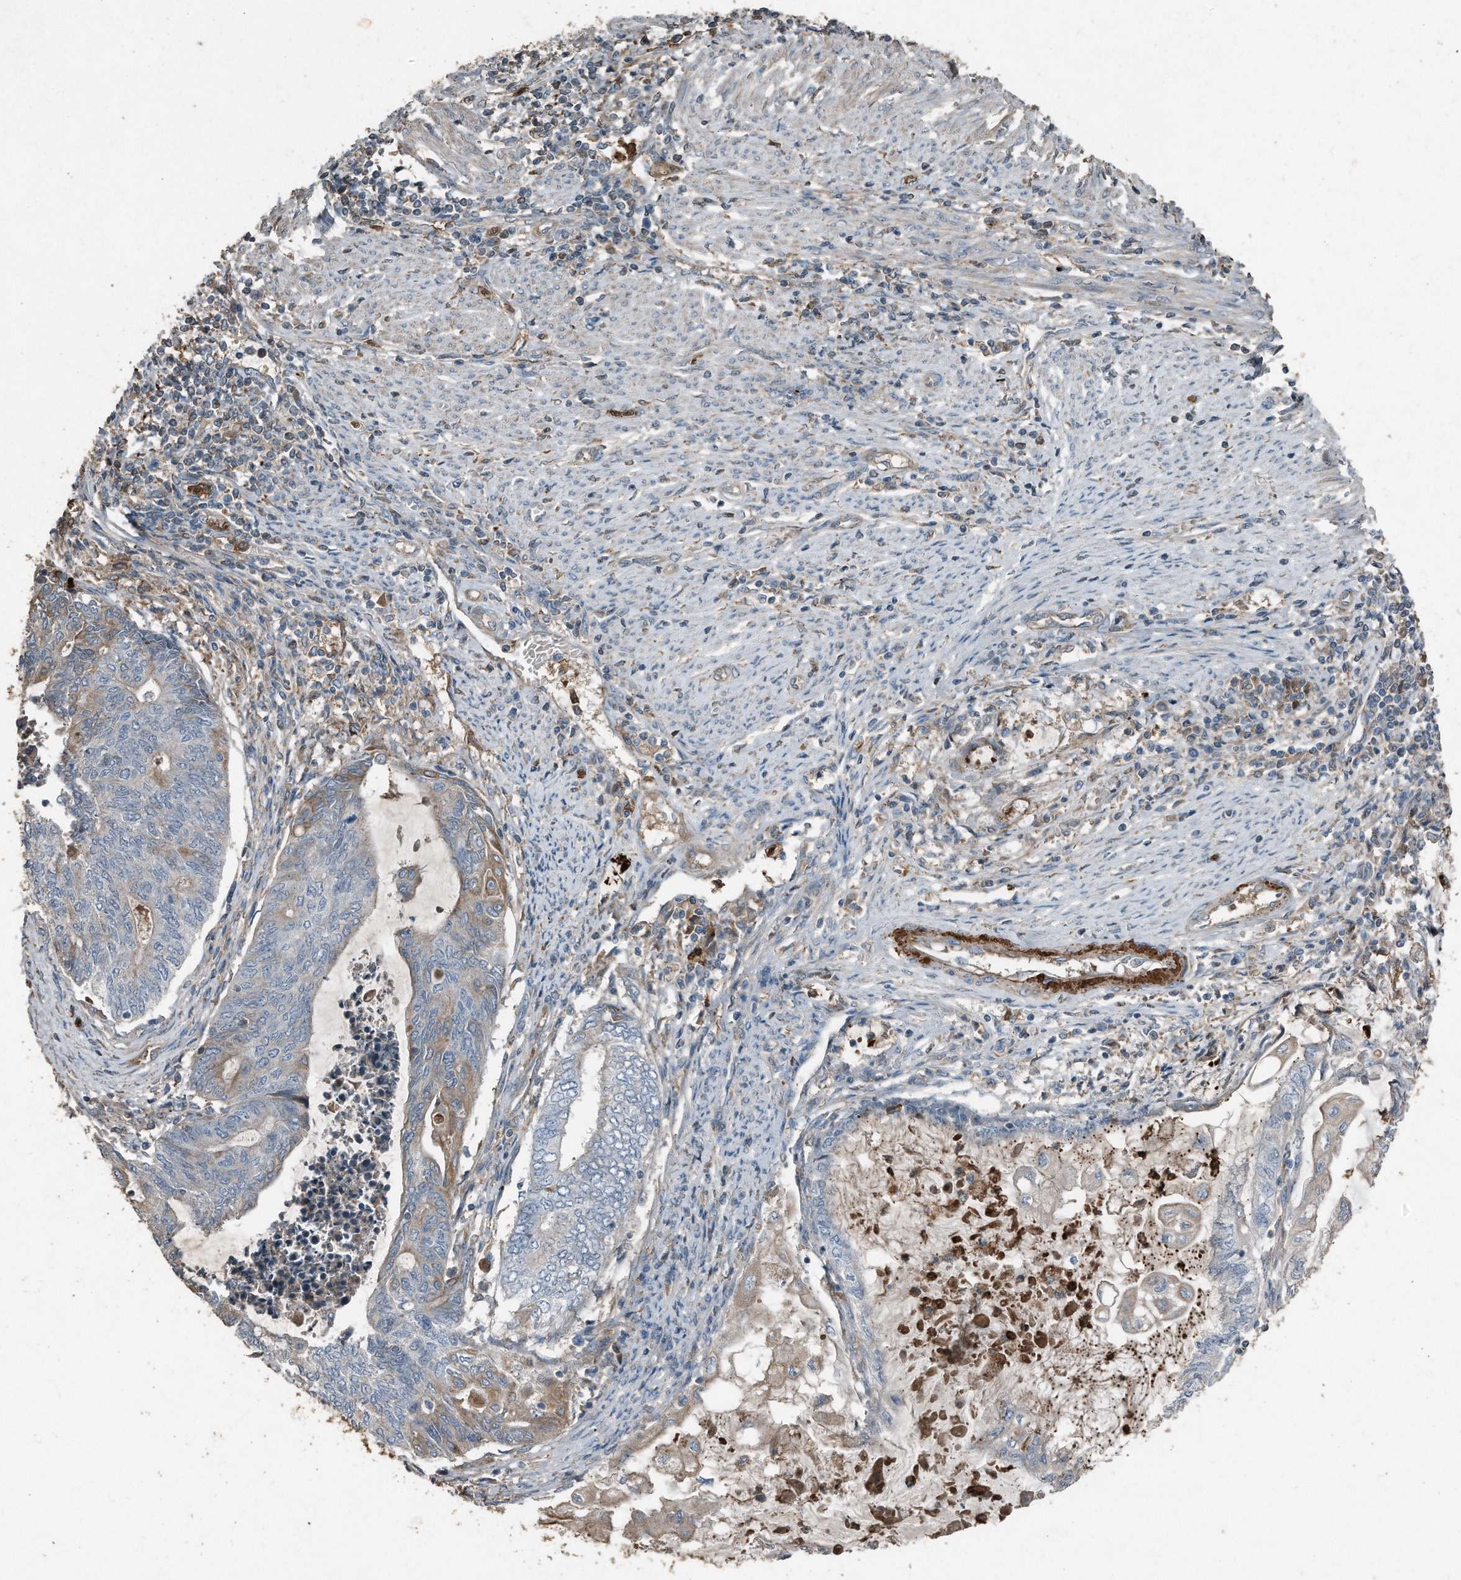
{"staining": {"intensity": "weak", "quantity": "<25%", "location": "cytoplasmic/membranous"}, "tissue": "endometrial cancer", "cell_type": "Tumor cells", "image_type": "cancer", "snomed": [{"axis": "morphology", "description": "Adenocarcinoma, NOS"}, {"axis": "topography", "description": "Uterus"}, {"axis": "topography", "description": "Endometrium"}], "caption": "Immunohistochemical staining of endometrial cancer exhibits no significant expression in tumor cells.", "gene": "C9", "patient": {"sex": "female", "age": 70}}